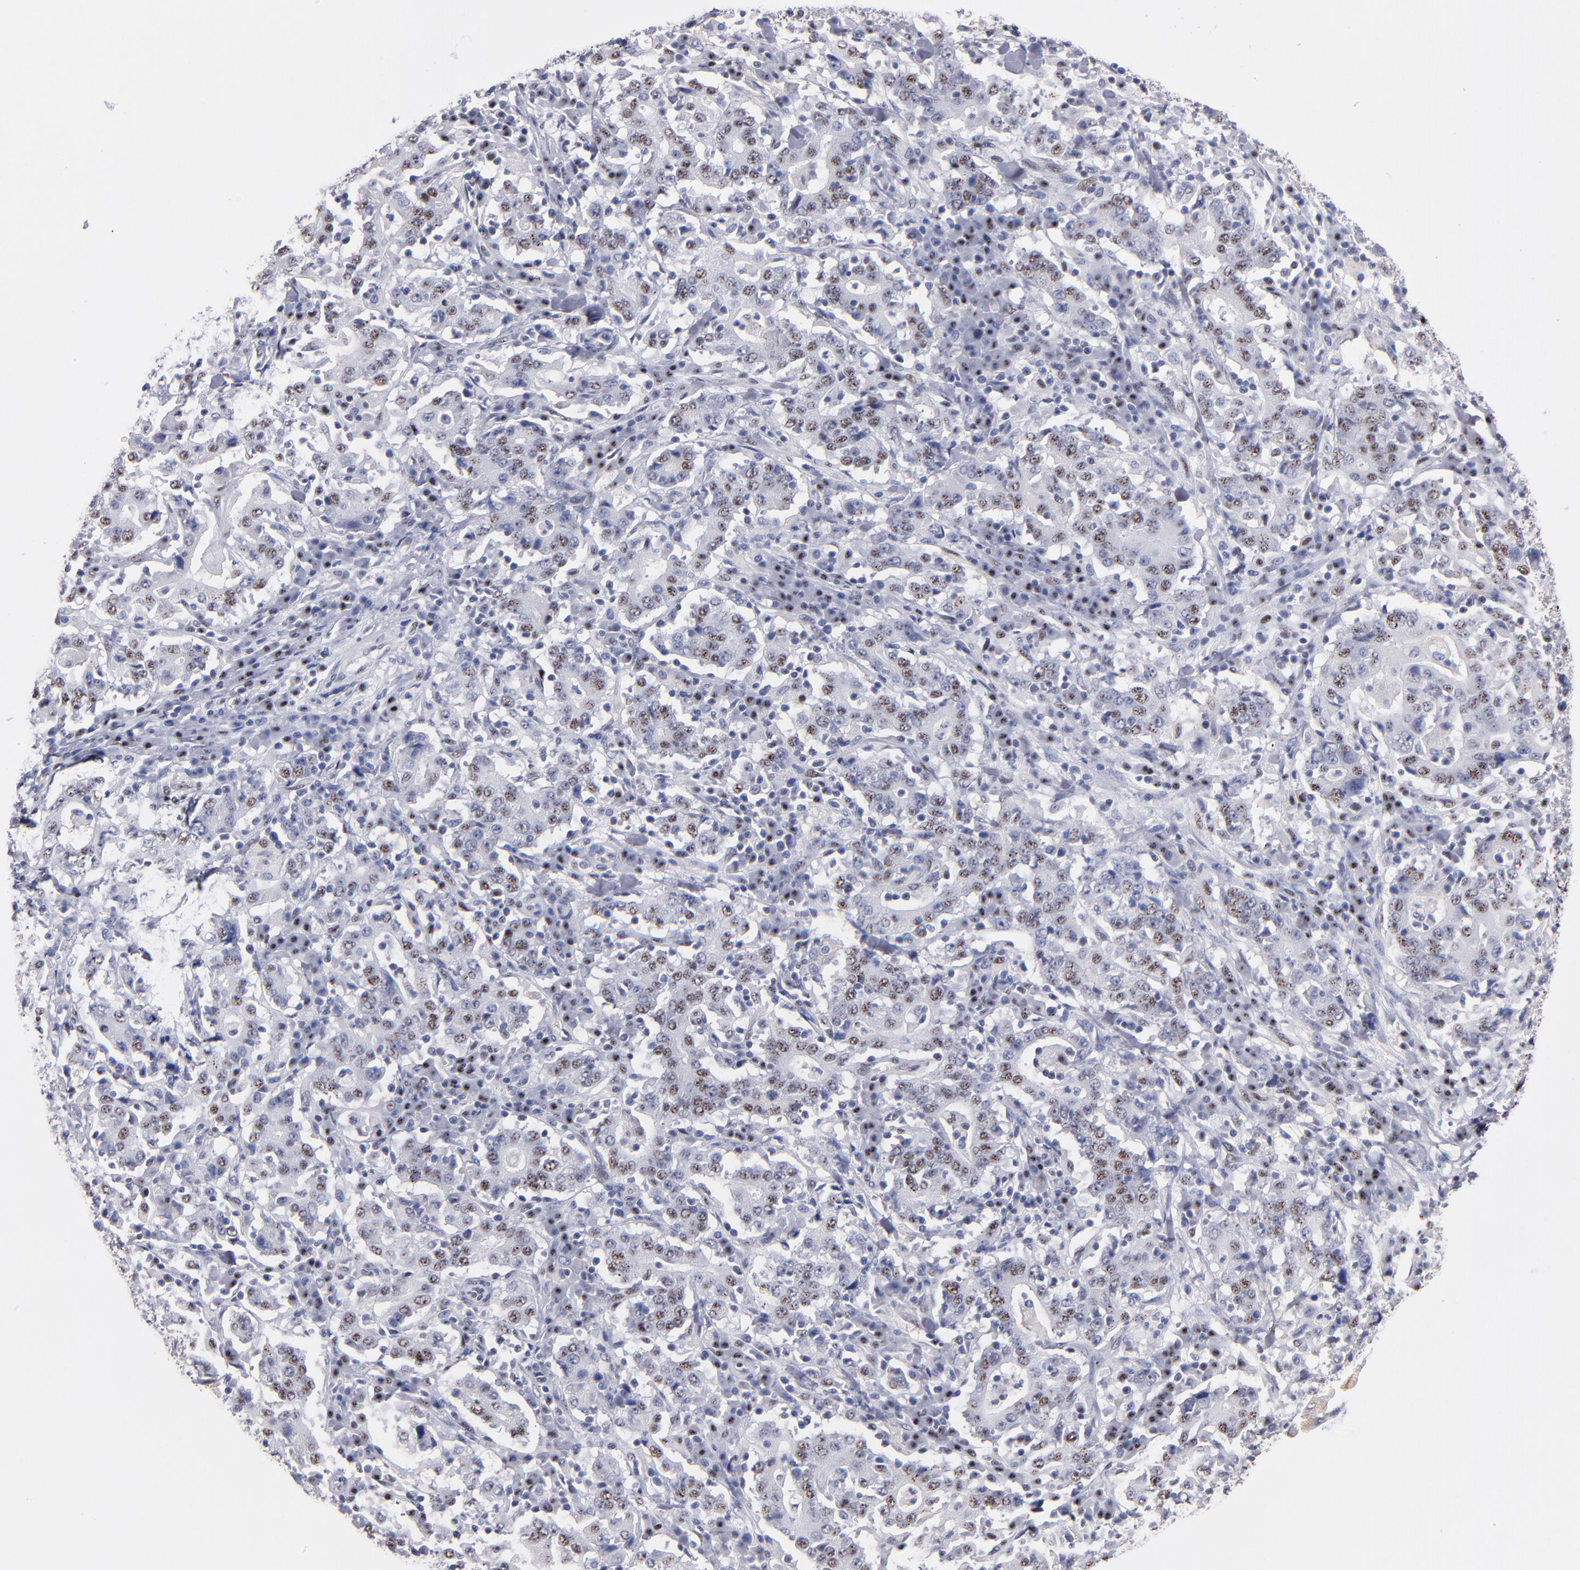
{"staining": {"intensity": "weak", "quantity": "<25%", "location": "nuclear"}, "tissue": "stomach cancer", "cell_type": "Tumor cells", "image_type": "cancer", "snomed": [{"axis": "morphology", "description": "Normal tissue, NOS"}, {"axis": "morphology", "description": "Adenocarcinoma, NOS"}, {"axis": "topography", "description": "Stomach, upper"}, {"axis": "topography", "description": "Stomach"}], "caption": "A photomicrograph of adenocarcinoma (stomach) stained for a protein shows no brown staining in tumor cells.", "gene": "RAF1", "patient": {"sex": "male", "age": 59}}